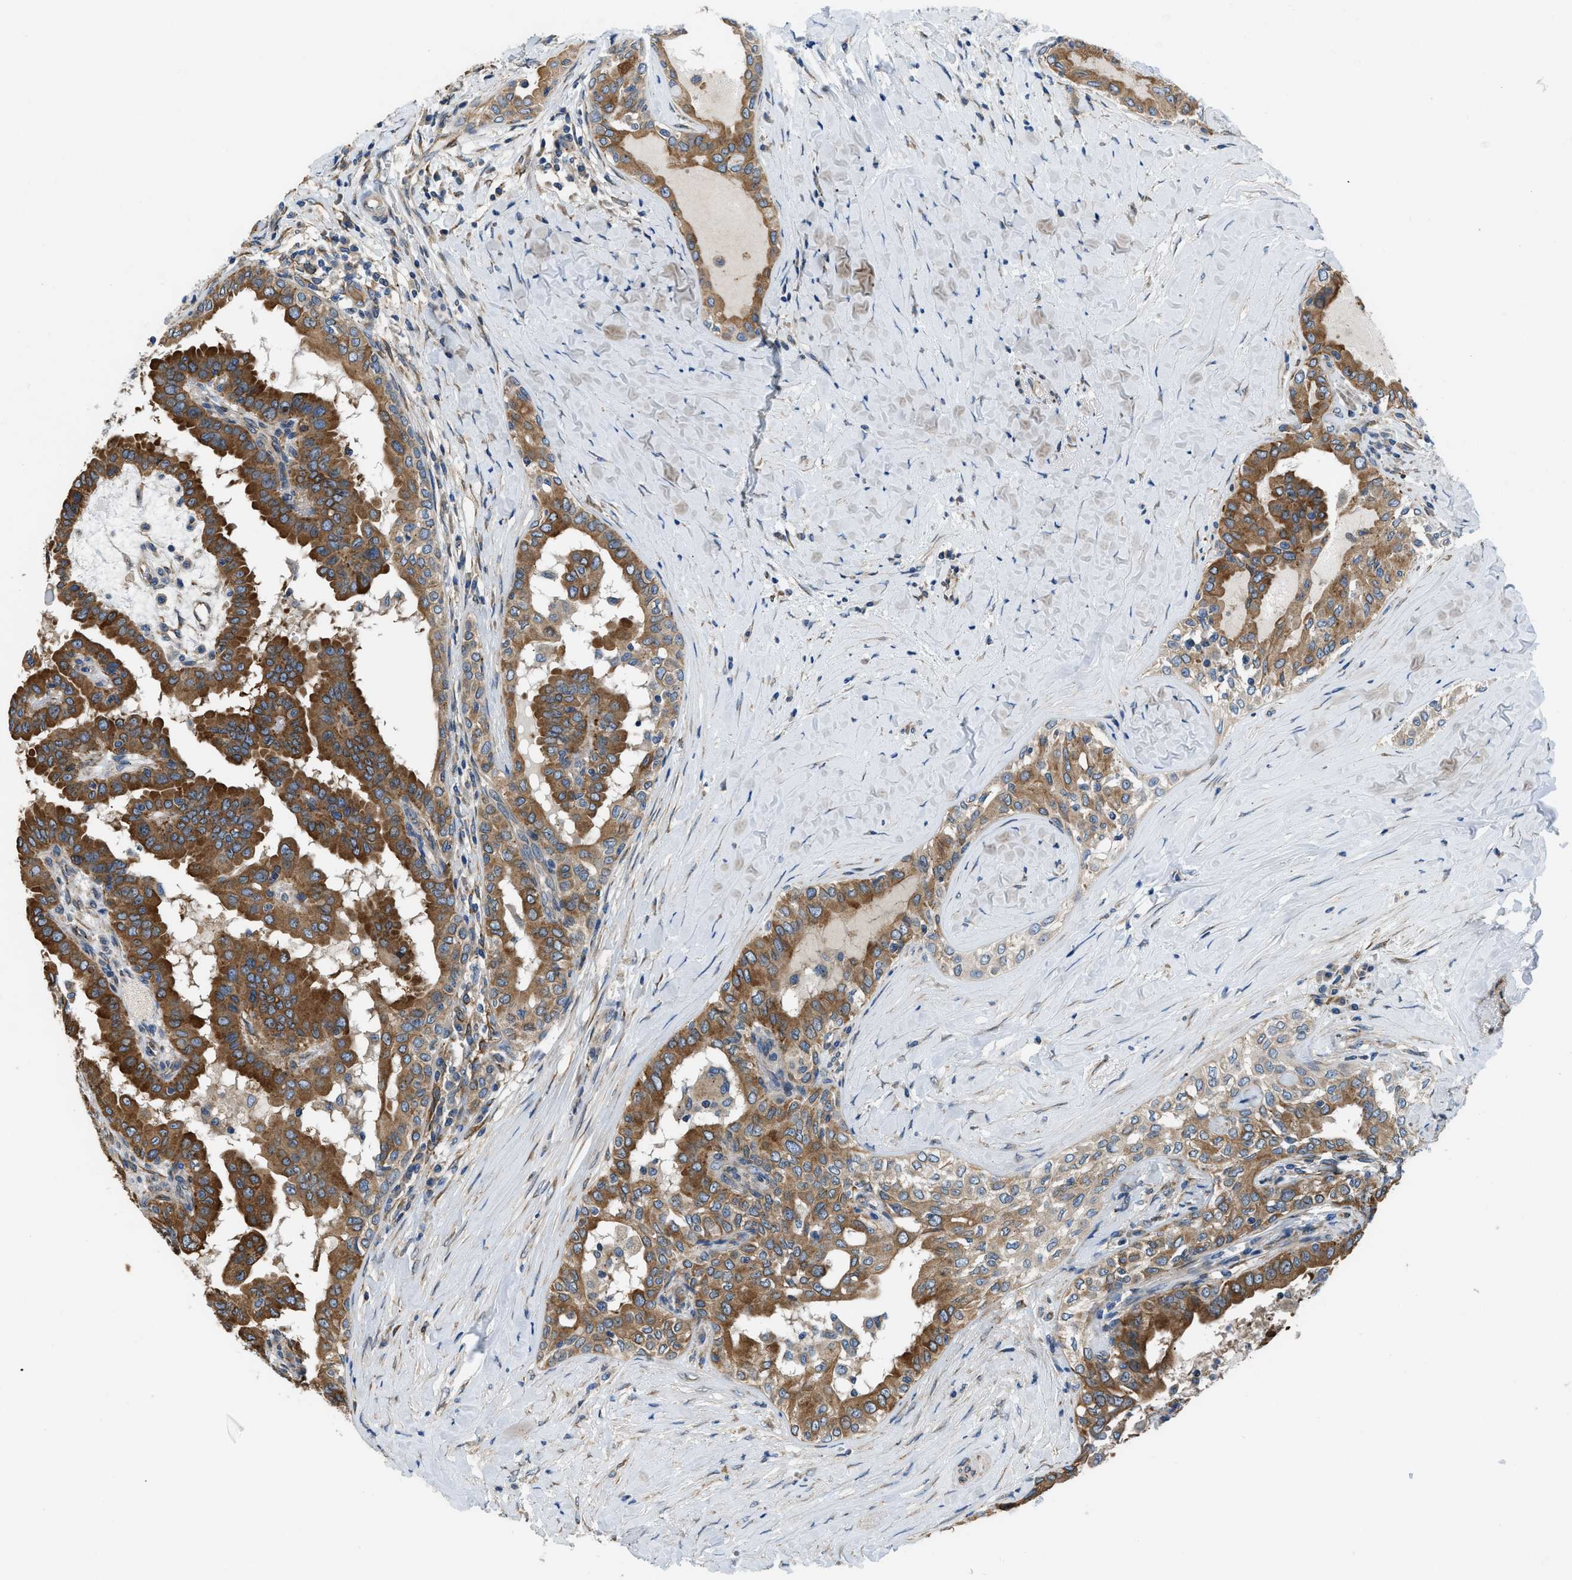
{"staining": {"intensity": "strong", "quantity": ">75%", "location": "cytoplasmic/membranous"}, "tissue": "thyroid cancer", "cell_type": "Tumor cells", "image_type": "cancer", "snomed": [{"axis": "morphology", "description": "Papillary adenocarcinoma, NOS"}, {"axis": "topography", "description": "Thyroid gland"}], "caption": "Protein expression analysis of human thyroid papillary adenocarcinoma reveals strong cytoplasmic/membranous positivity in about >75% of tumor cells.", "gene": "ARL6IP5", "patient": {"sex": "male", "age": 33}}